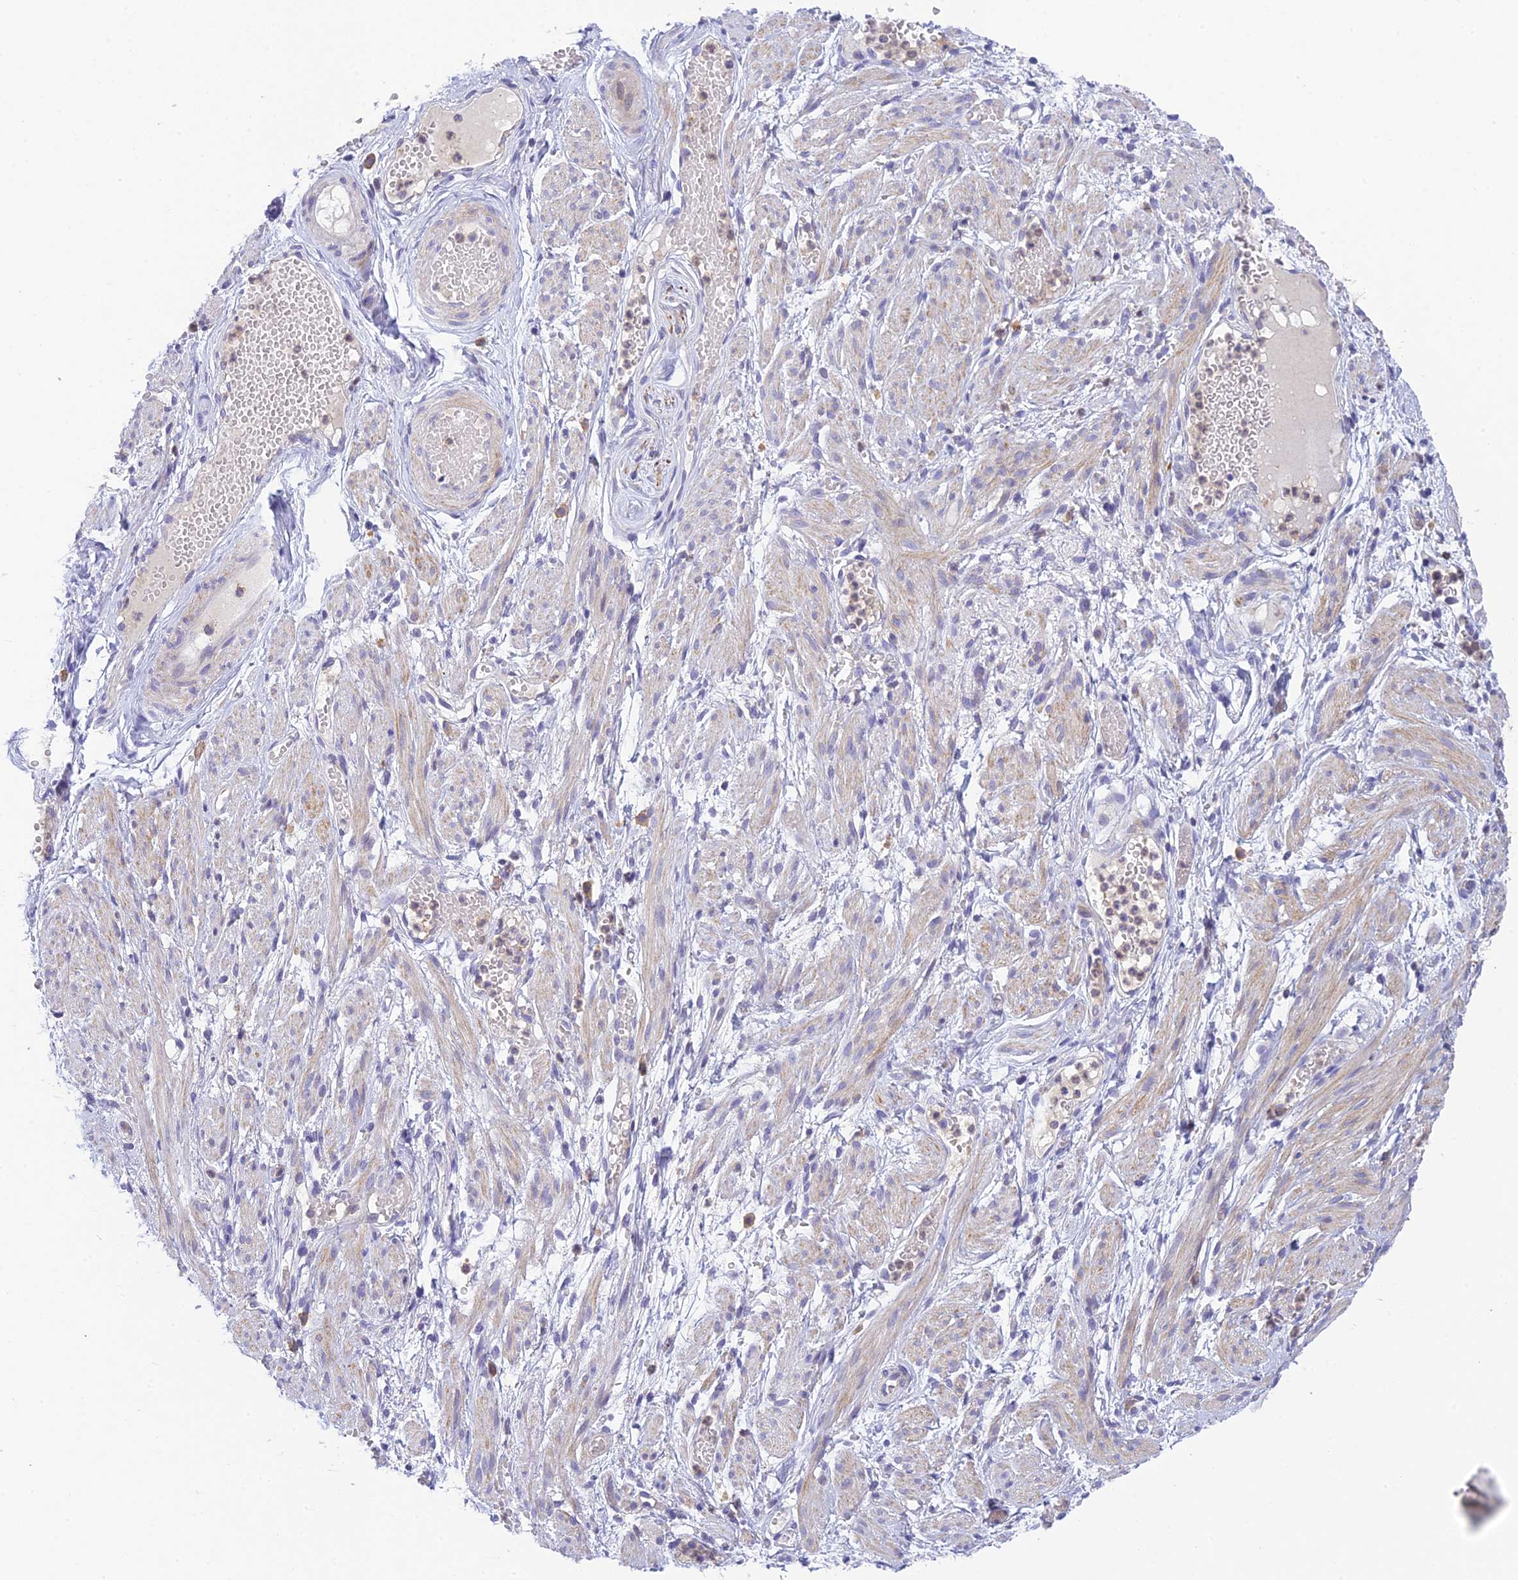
{"staining": {"intensity": "negative", "quantity": "none", "location": "none"}, "tissue": "adipose tissue", "cell_type": "Adipocytes", "image_type": "normal", "snomed": [{"axis": "morphology", "description": "Normal tissue, NOS"}, {"axis": "topography", "description": "Smooth muscle"}, {"axis": "topography", "description": "Peripheral nerve tissue"}], "caption": "High magnification brightfield microscopy of normal adipose tissue stained with DAB (brown) and counterstained with hematoxylin (blue): adipocytes show no significant staining. (Brightfield microscopy of DAB immunohistochemistry (IHC) at high magnification).", "gene": "BMT2", "patient": {"sex": "female", "age": 39}}